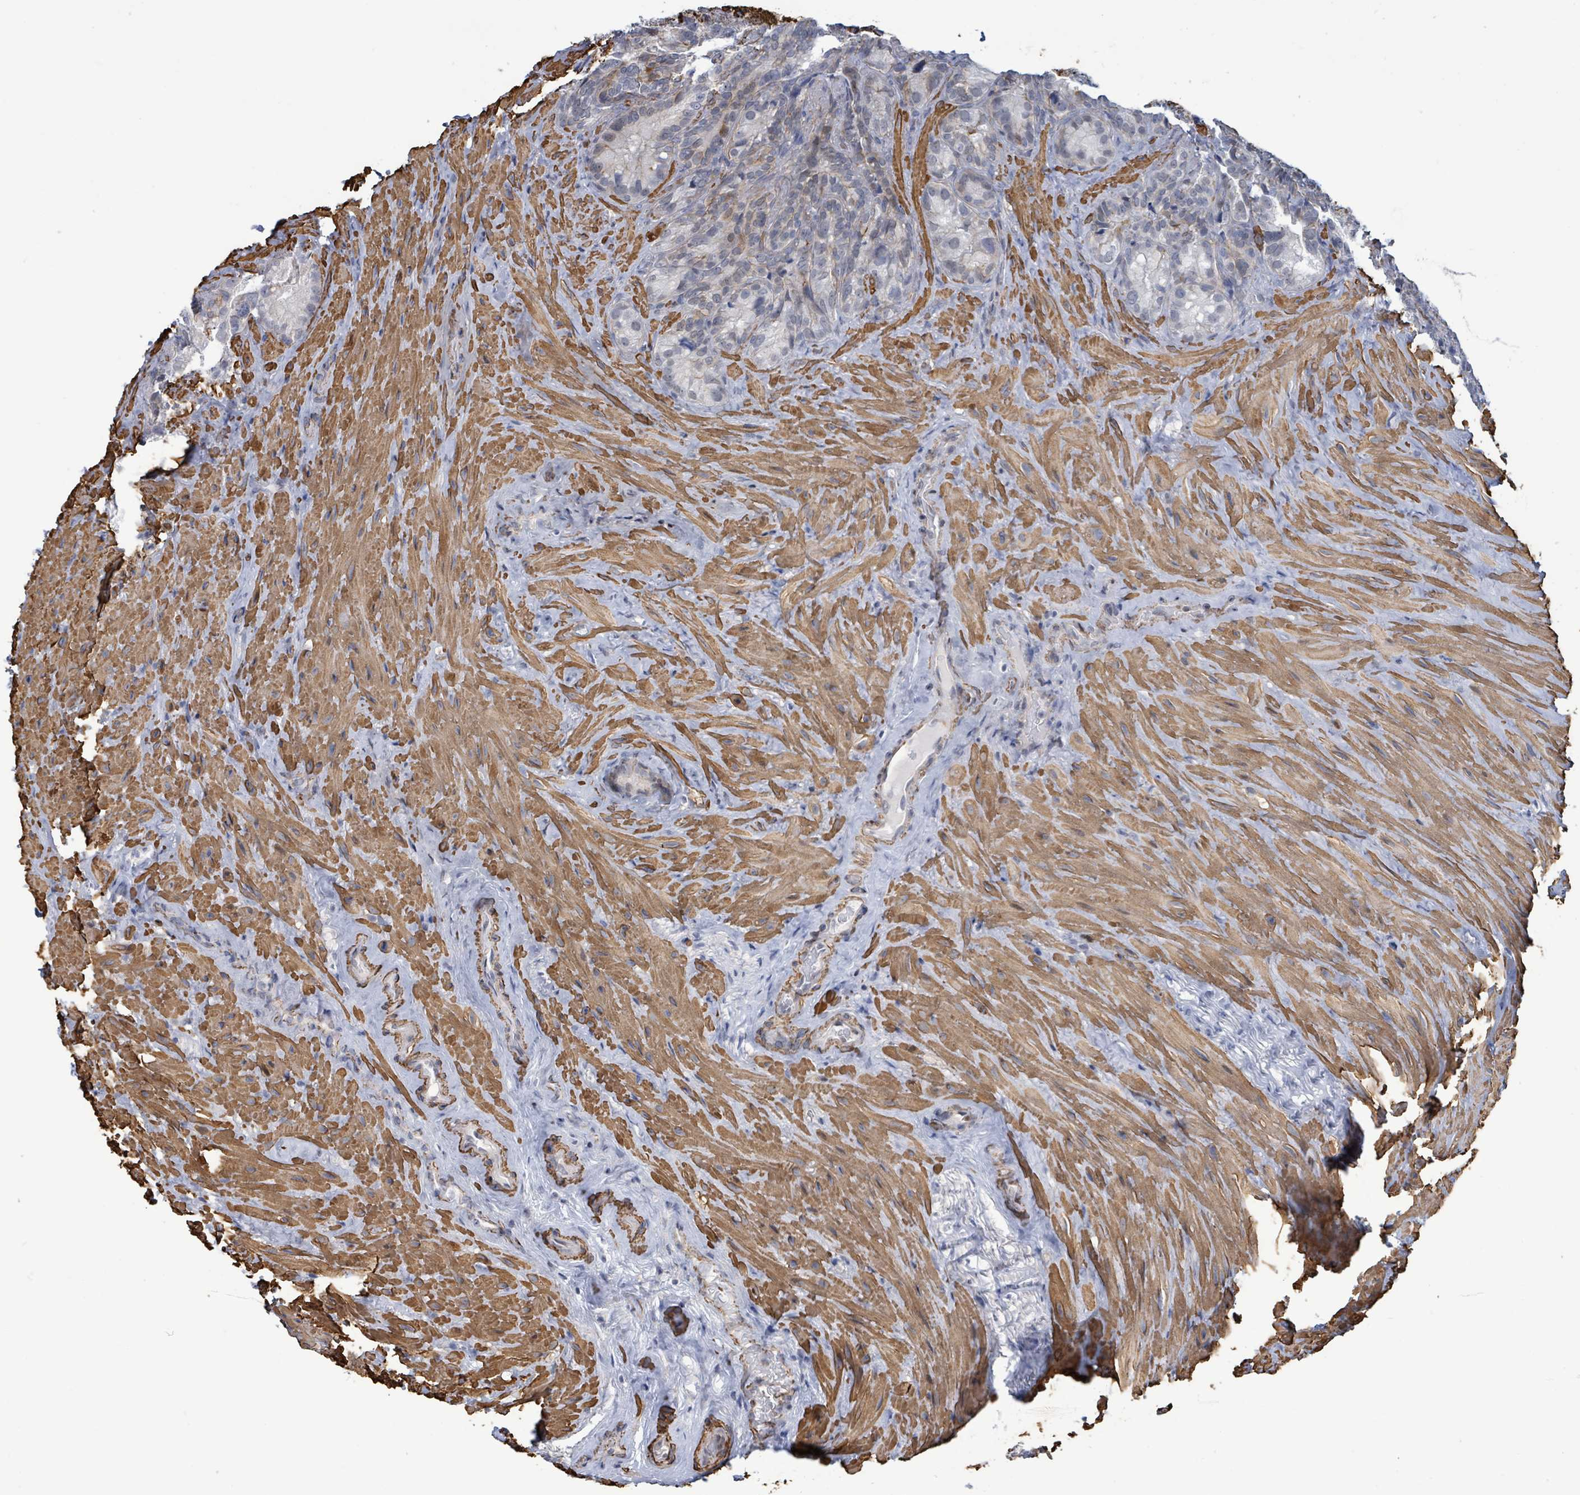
{"staining": {"intensity": "negative", "quantity": "none", "location": "none"}, "tissue": "seminal vesicle", "cell_type": "Glandular cells", "image_type": "normal", "snomed": [{"axis": "morphology", "description": "Normal tissue, NOS"}, {"axis": "topography", "description": "Seminal veicle"}], "caption": "Seminal vesicle stained for a protein using IHC demonstrates no expression glandular cells.", "gene": "DMRTC1B", "patient": {"sex": "male", "age": 62}}